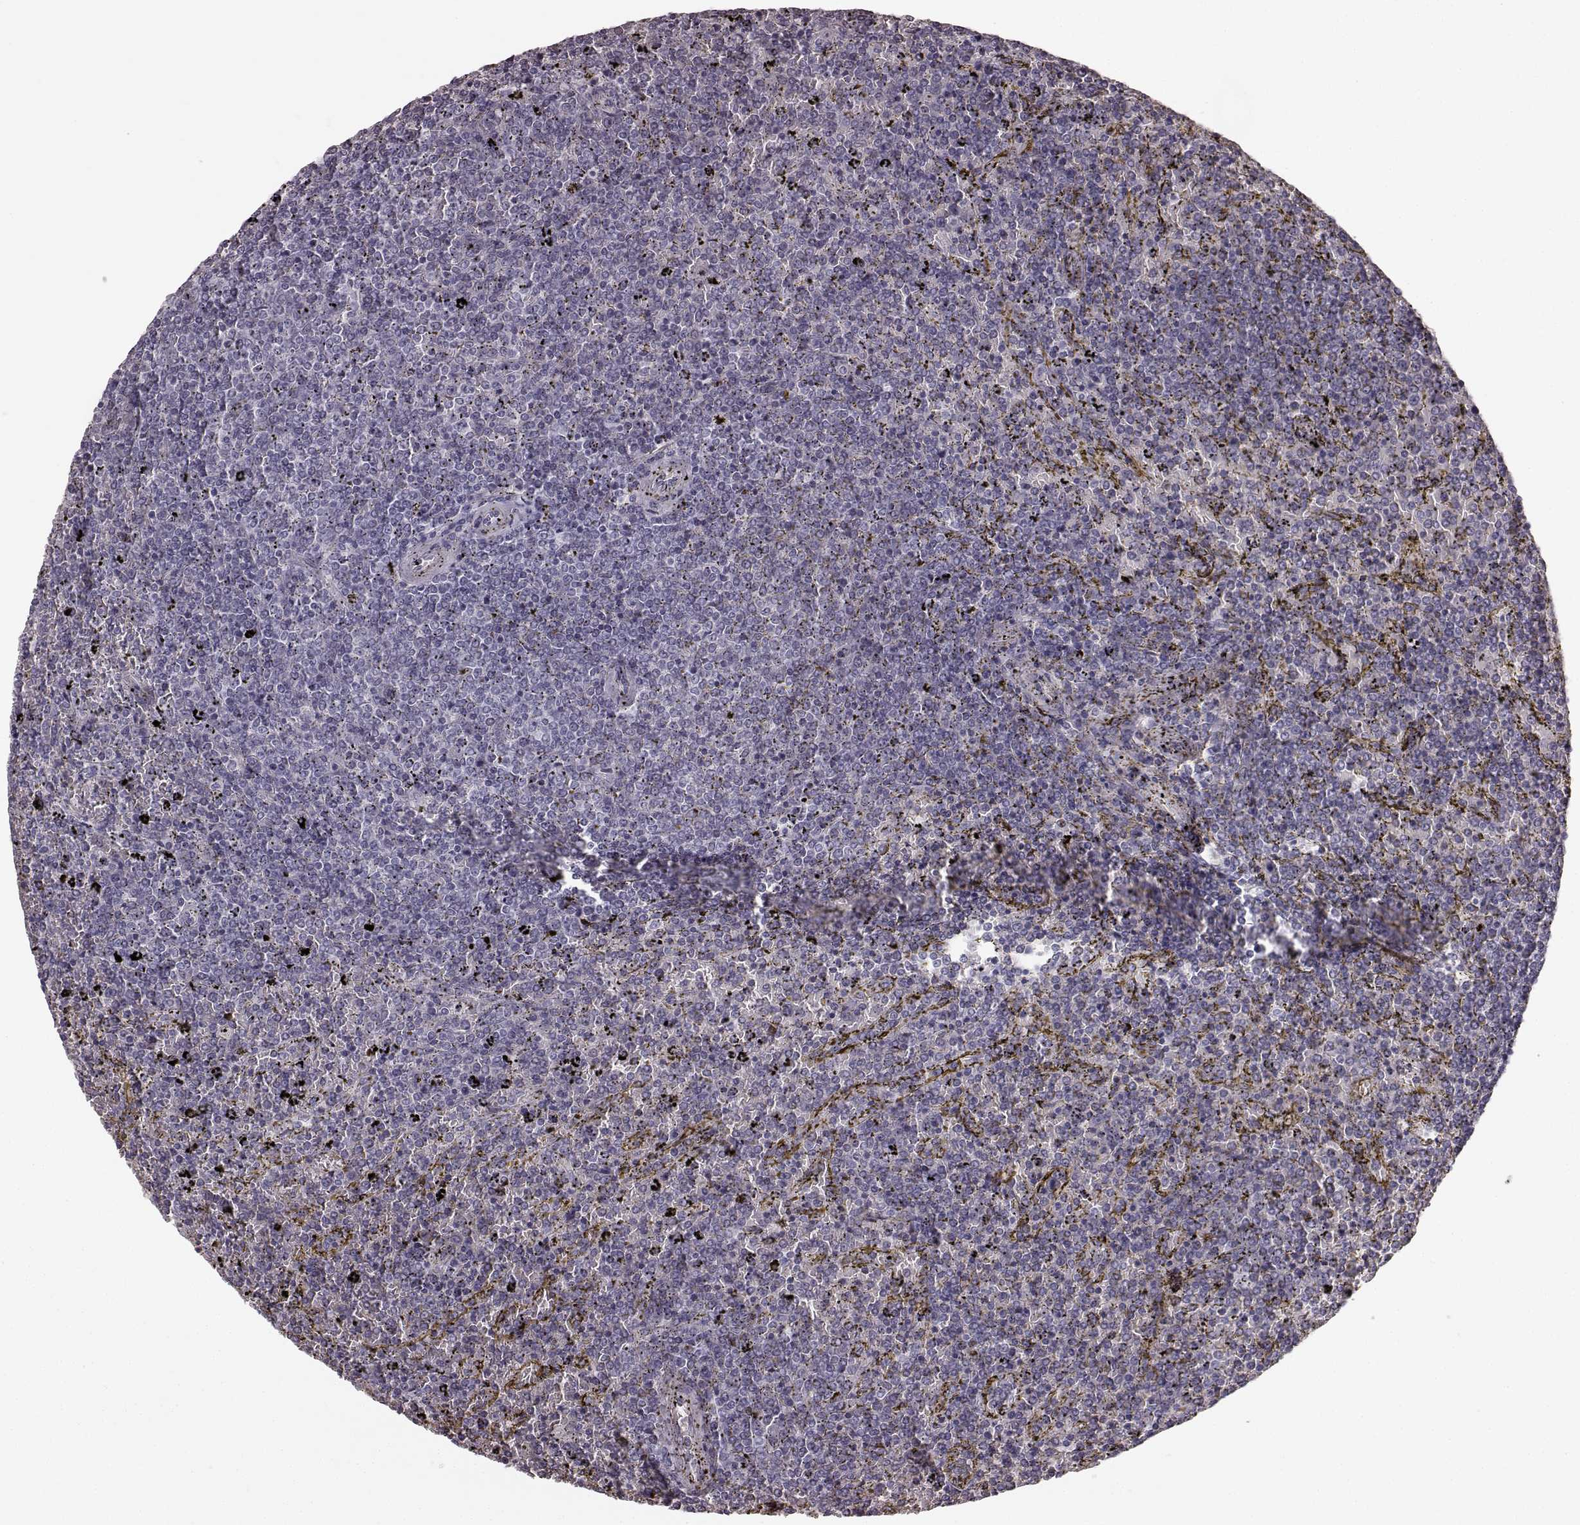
{"staining": {"intensity": "negative", "quantity": "none", "location": "none"}, "tissue": "lymphoma", "cell_type": "Tumor cells", "image_type": "cancer", "snomed": [{"axis": "morphology", "description": "Malignant lymphoma, non-Hodgkin's type, Low grade"}, {"axis": "topography", "description": "Spleen"}], "caption": "Lymphoma stained for a protein using immunohistochemistry displays no positivity tumor cells.", "gene": "ZNF433", "patient": {"sex": "female", "age": 77}}